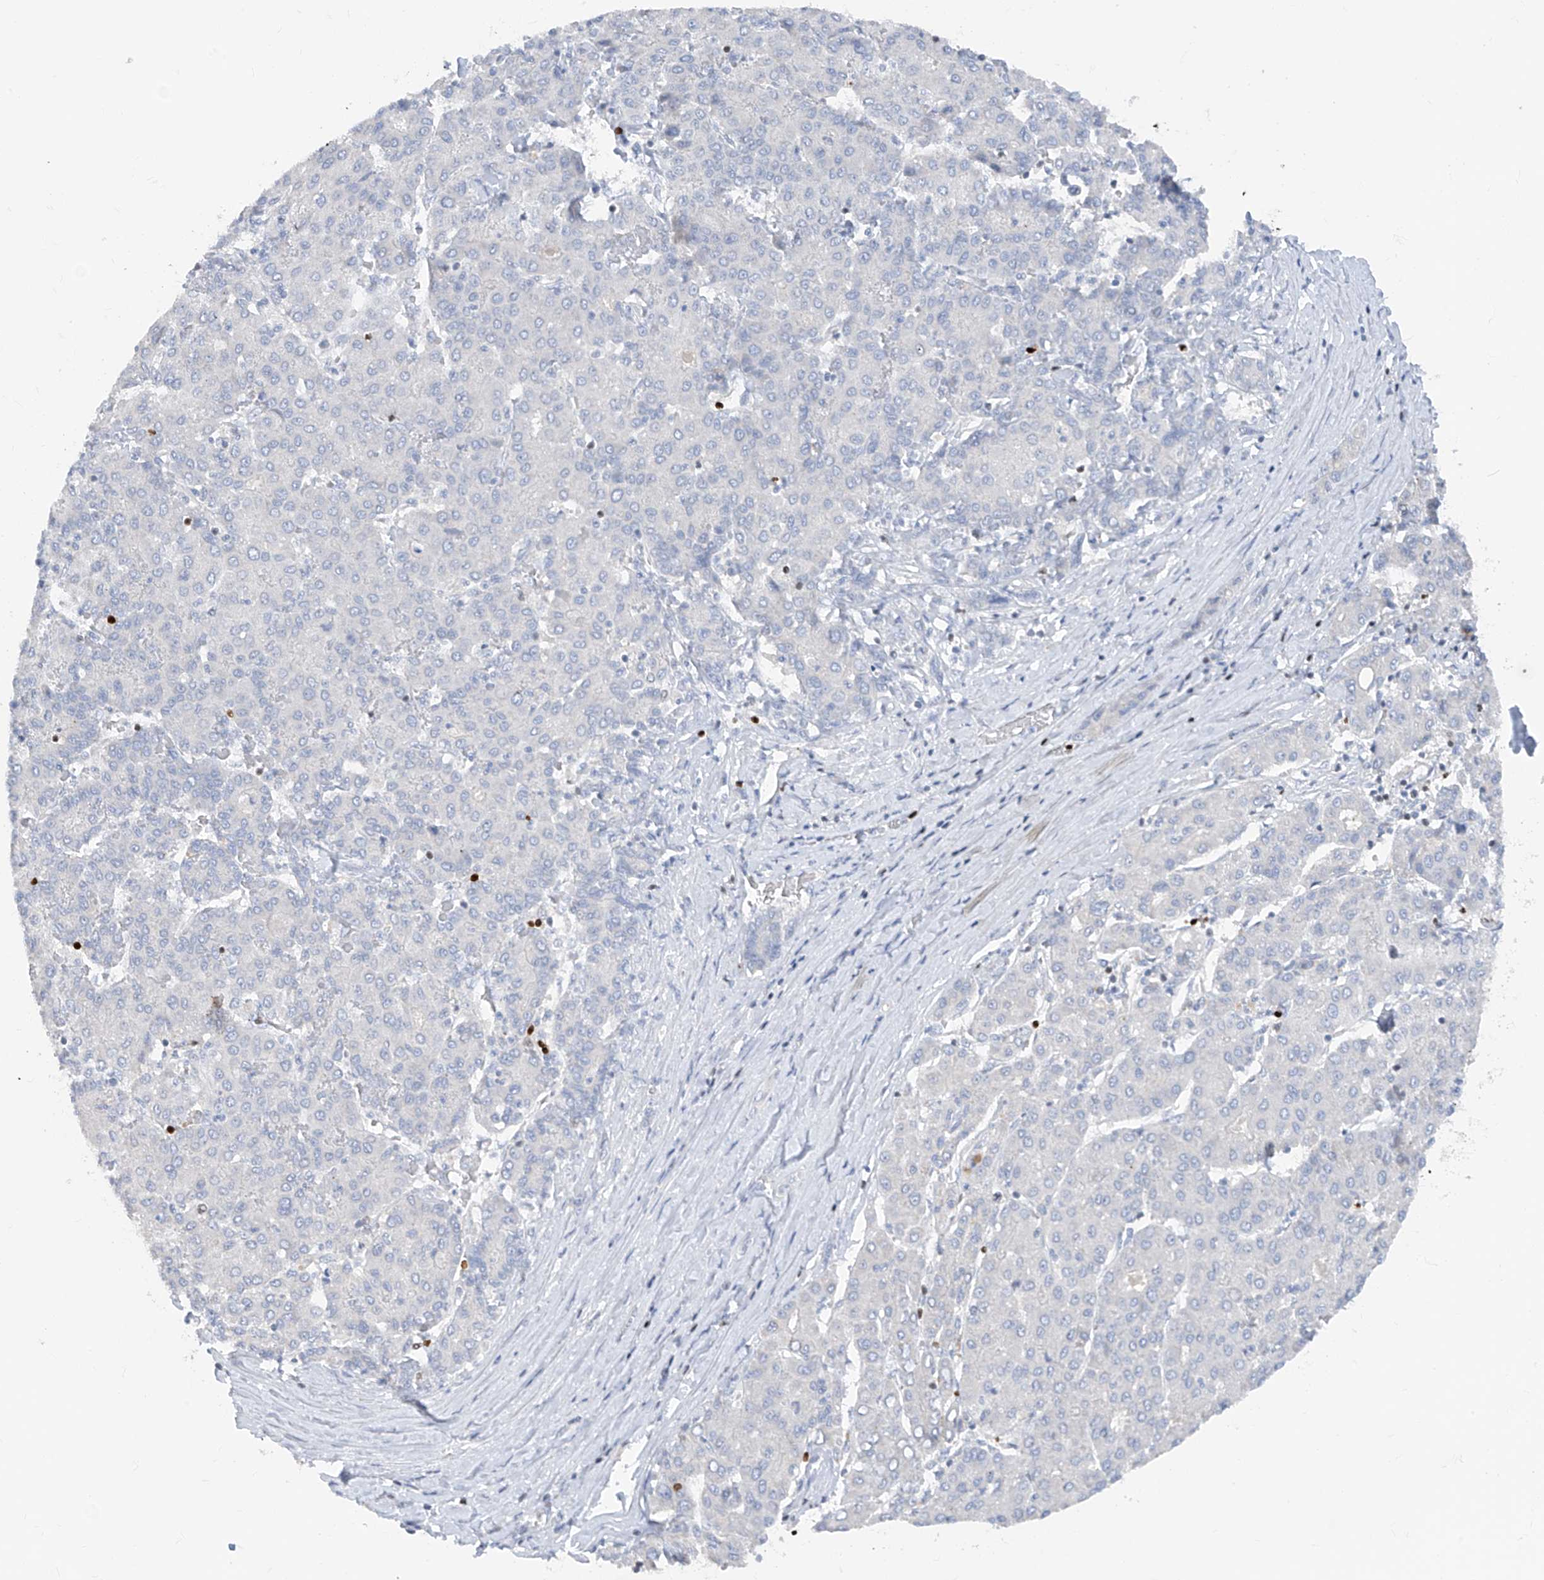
{"staining": {"intensity": "negative", "quantity": "none", "location": "none"}, "tissue": "liver cancer", "cell_type": "Tumor cells", "image_type": "cancer", "snomed": [{"axis": "morphology", "description": "Carcinoma, Hepatocellular, NOS"}, {"axis": "topography", "description": "Liver"}], "caption": "Immunohistochemistry (IHC) of human liver cancer (hepatocellular carcinoma) demonstrates no staining in tumor cells.", "gene": "TBX21", "patient": {"sex": "male", "age": 65}}